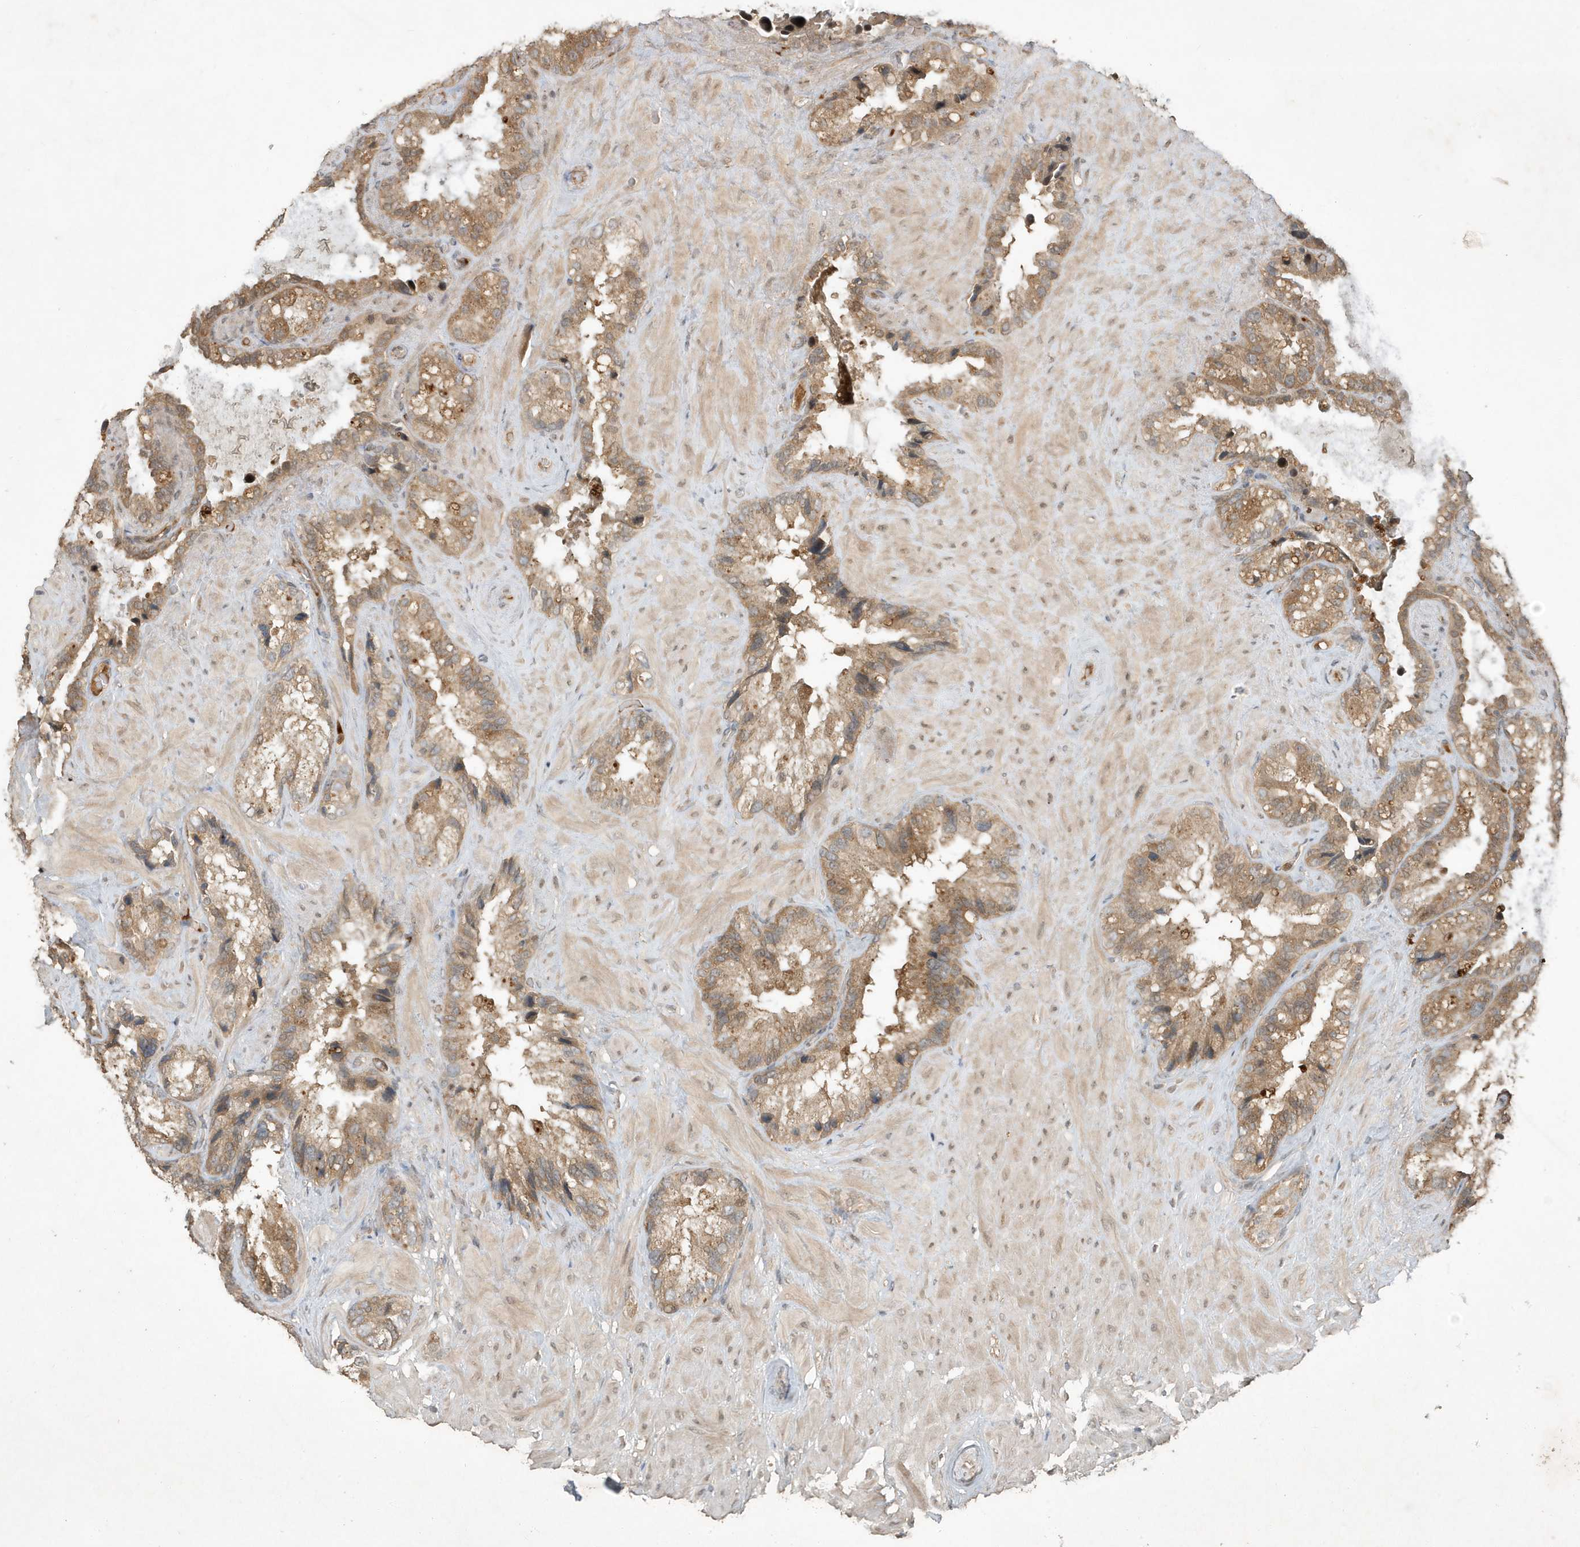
{"staining": {"intensity": "moderate", "quantity": ">75%", "location": "cytoplasmic/membranous"}, "tissue": "seminal vesicle", "cell_type": "Glandular cells", "image_type": "normal", "snomed": [{"axis": "morphology", "description": "Normal tissue, NOS"}, {"axis": "topography", "description": "Prostate"}, {"axis": "topography", "description": "Seminal veicle"}], "caption": "IHC of unremarkable human seminal vesicle displays medium levels of moderate cytoplasmic/membranous expression in about >75% of glandular cells.", "gene": "ABCB9", "patient": {"sex": "male", "age": 68}}